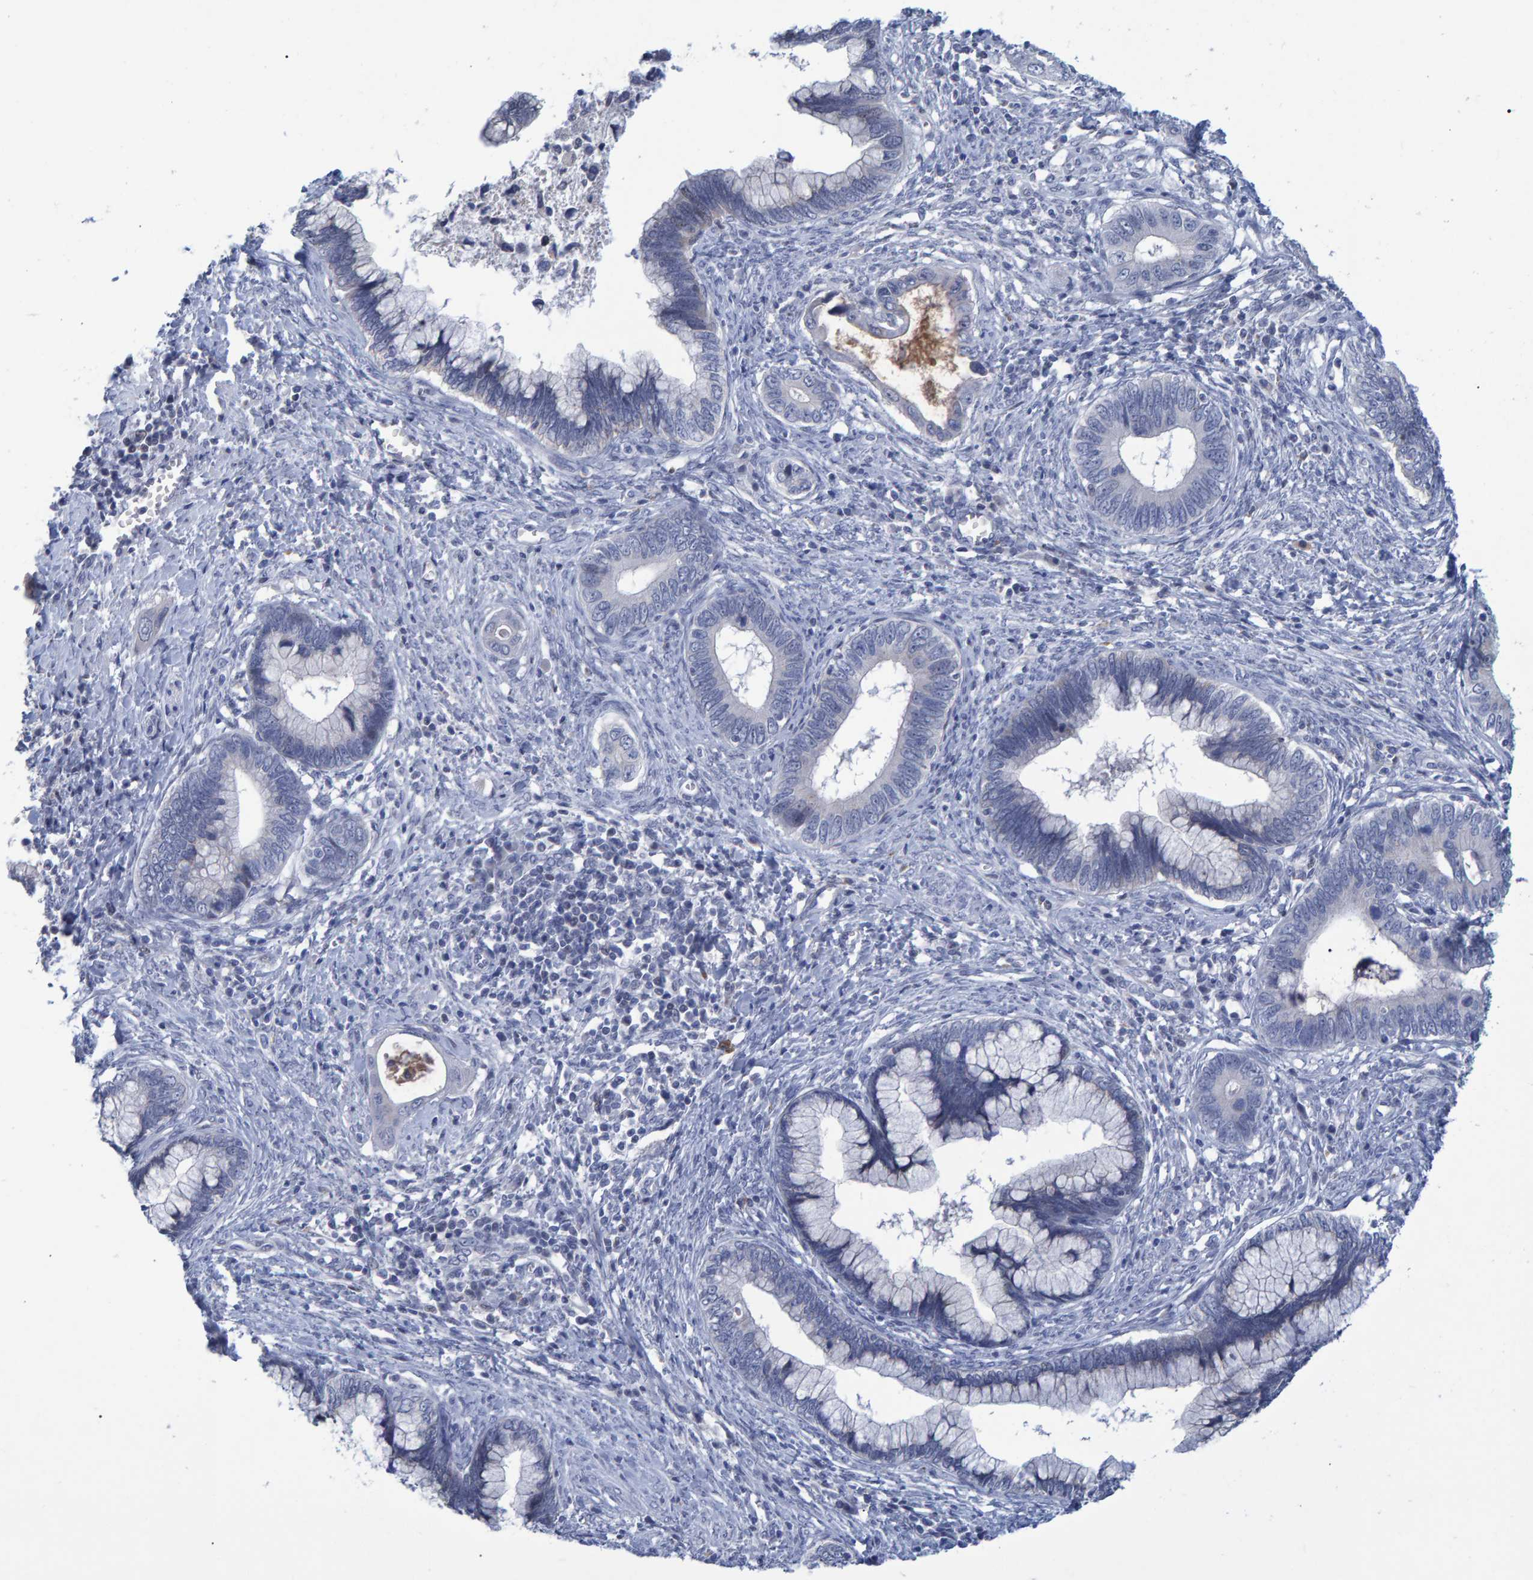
{"staining": {"intensity": "negative", "quantity": "none", "location": "none"}, "tissue": "cervical cancer", "cell_type": "Tumor cells", "image_type": "cancer", "snomed": [{"axis": "morphology", "description": "Adenocarcinoma, NOS"}, {"axis": "topography", "description": "Cervix"}], "caption": "IHC histopathology image of neoplastic tissue: cervical adenocarcinoma stained with DAB (3,3'-diaminobenzidine) reveals no significant protein expression in tumor cells. The staining is performed using DAB (3,3'-diaminobenzidine) brown chromogen with nuclei counter-stained in using hematoxylin.", "gene": "PROCA1", "patient": {"sex": "female", "age": 44}}